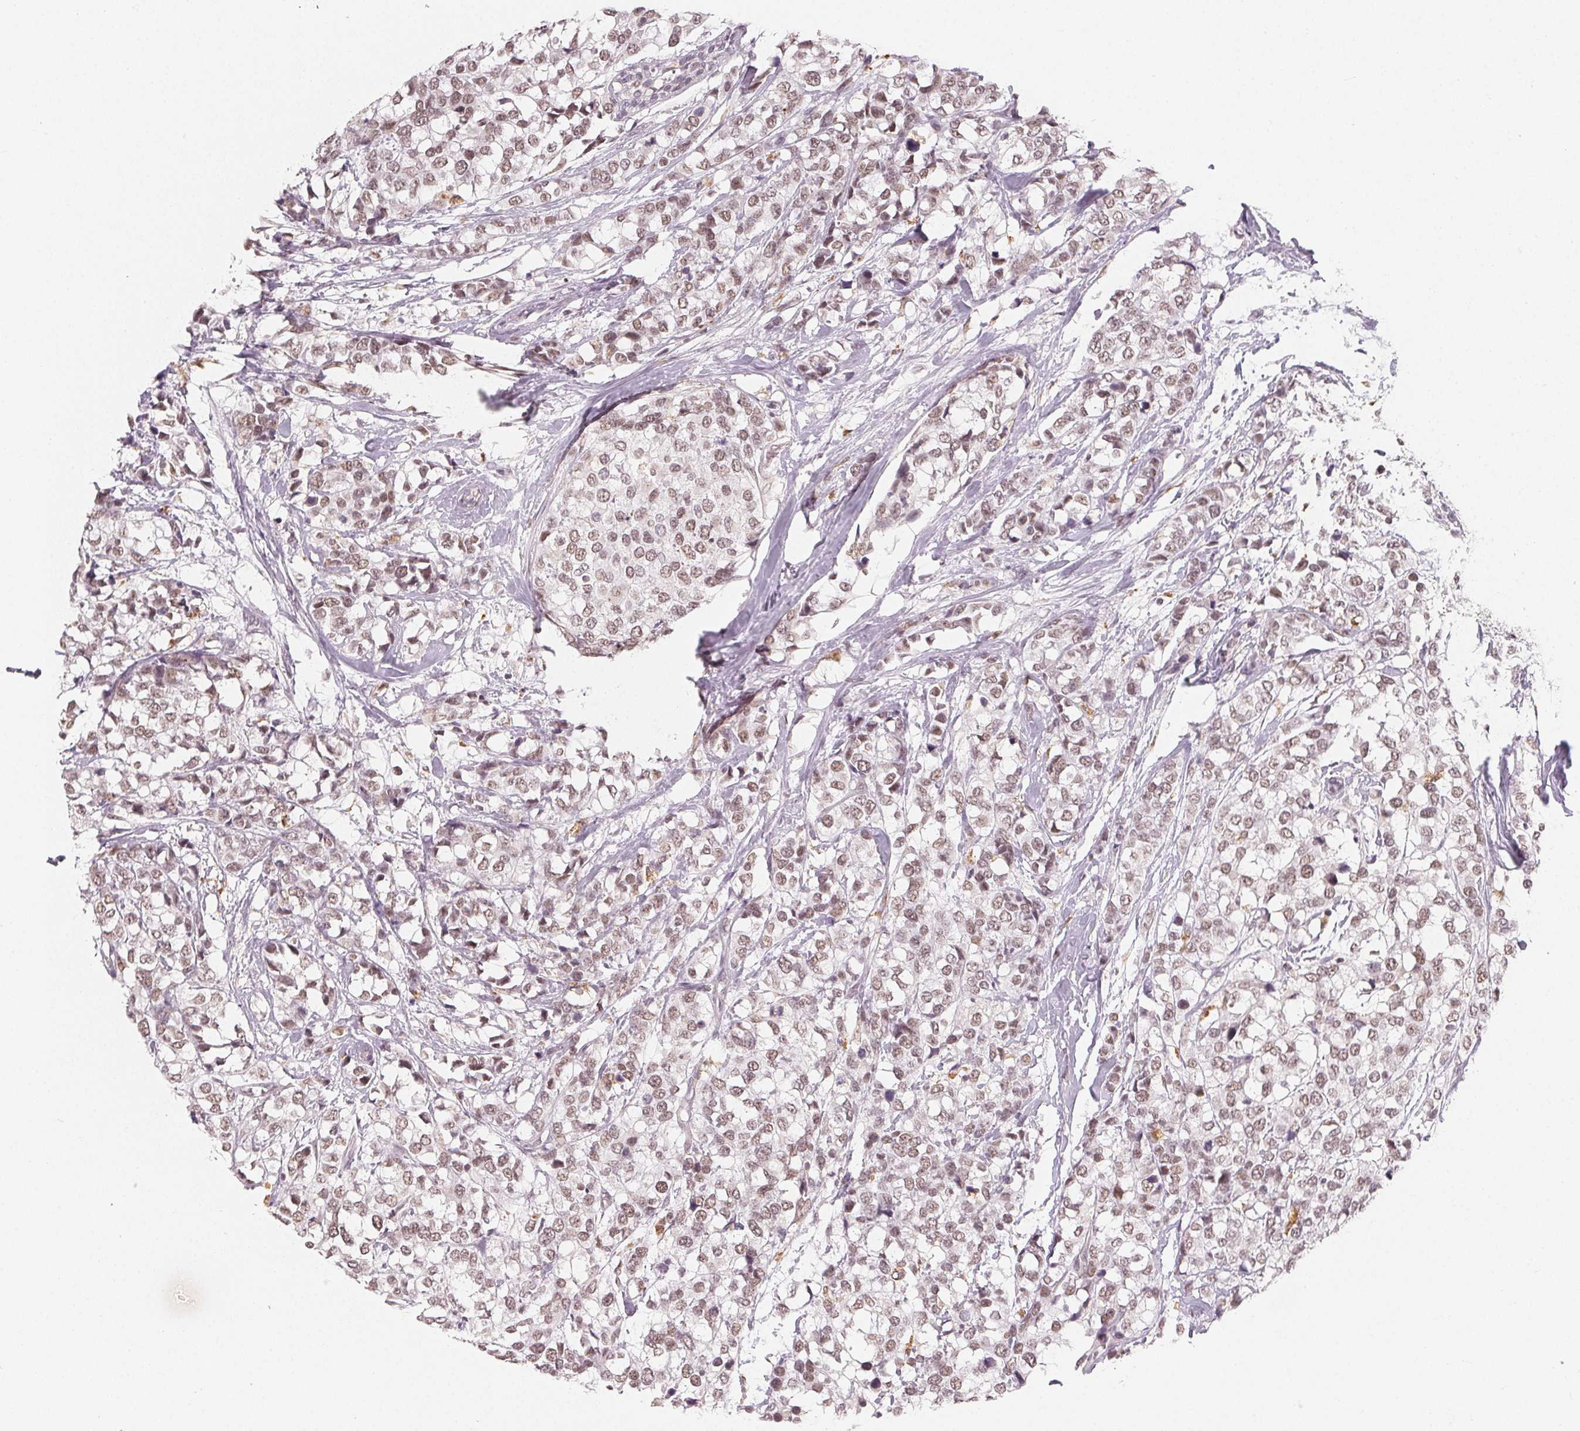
{"staining": {"intensity": "weak", "quantity": ">75%", "location": "nuclear"}, "tissue": "breast cancer", "cell_type": "Tumor cells", "image_type": "cancer", "snomed": [{"axis": "morphology", "description": "Lobular carcinoma"}, {"axis": "topography", "description": "Breast"}], "caption": "Lobular carcinoma (breast) tissue reveals weak nuclear positivity in about >75% of tumor cells", "gene": "NXF3", "patient": {"sex": "female", "age": 59}}